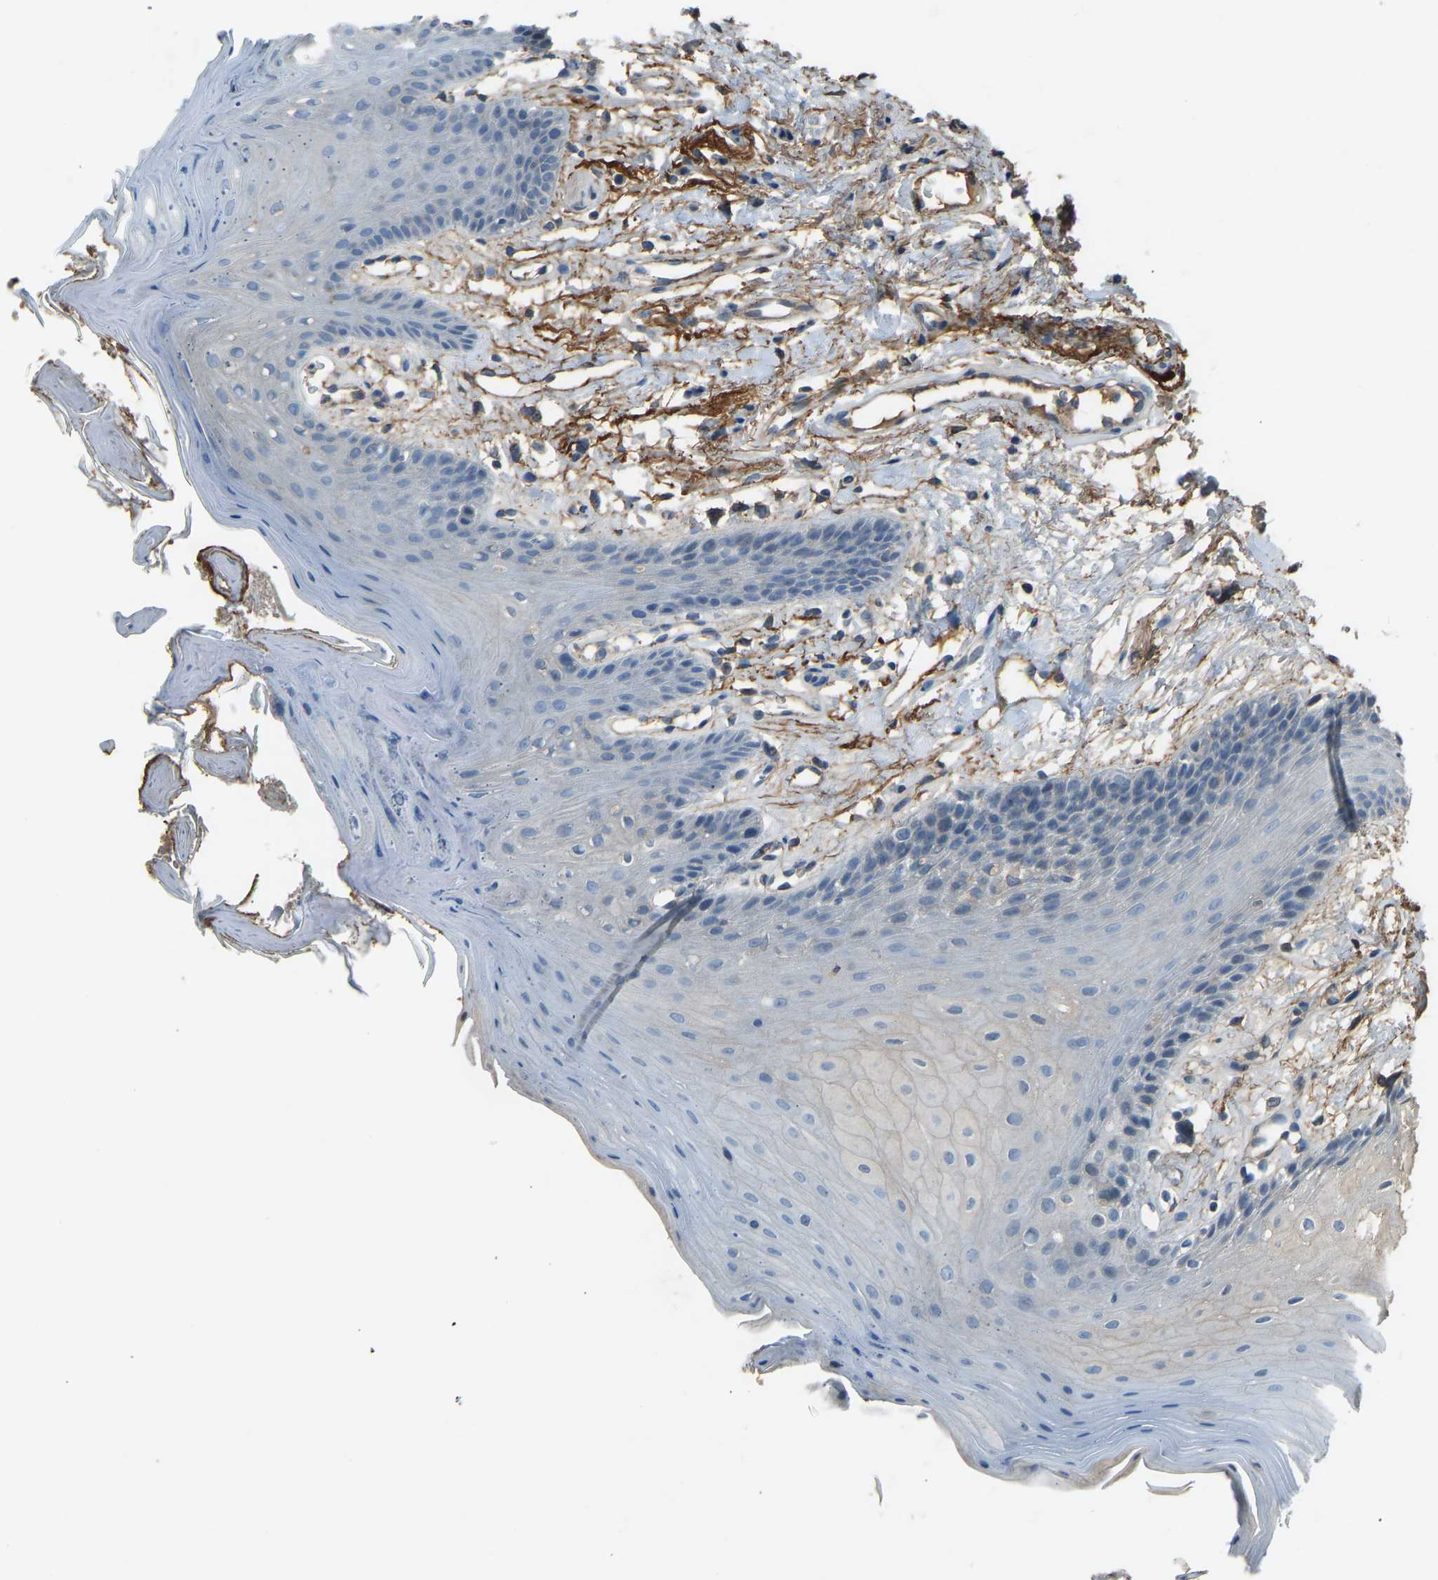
{"staining": {"intensity": "negative", "quantity": "none", "location": "none"}, "tissue": "oral mucosa", "cell_type": "Squamous epithelial cells", "image_type": "normal", "snomed": [{"axis": "morphology", "description": "Normal tissue, NOS"}, {"axis": "morphology", "description": "Squamous cell carcinoma, NOS"}, {"axis": "topography", "description": "Oral tissue"}, {"axis": "topography", "description": "Head-Neck"}], "caption": "Immunohistochemical staining of normal human oral mucosa displays no significant expression in squamous epithelial cells.", "gene": "FBLN2", "patient": {"sex": "male", "age": 71}}